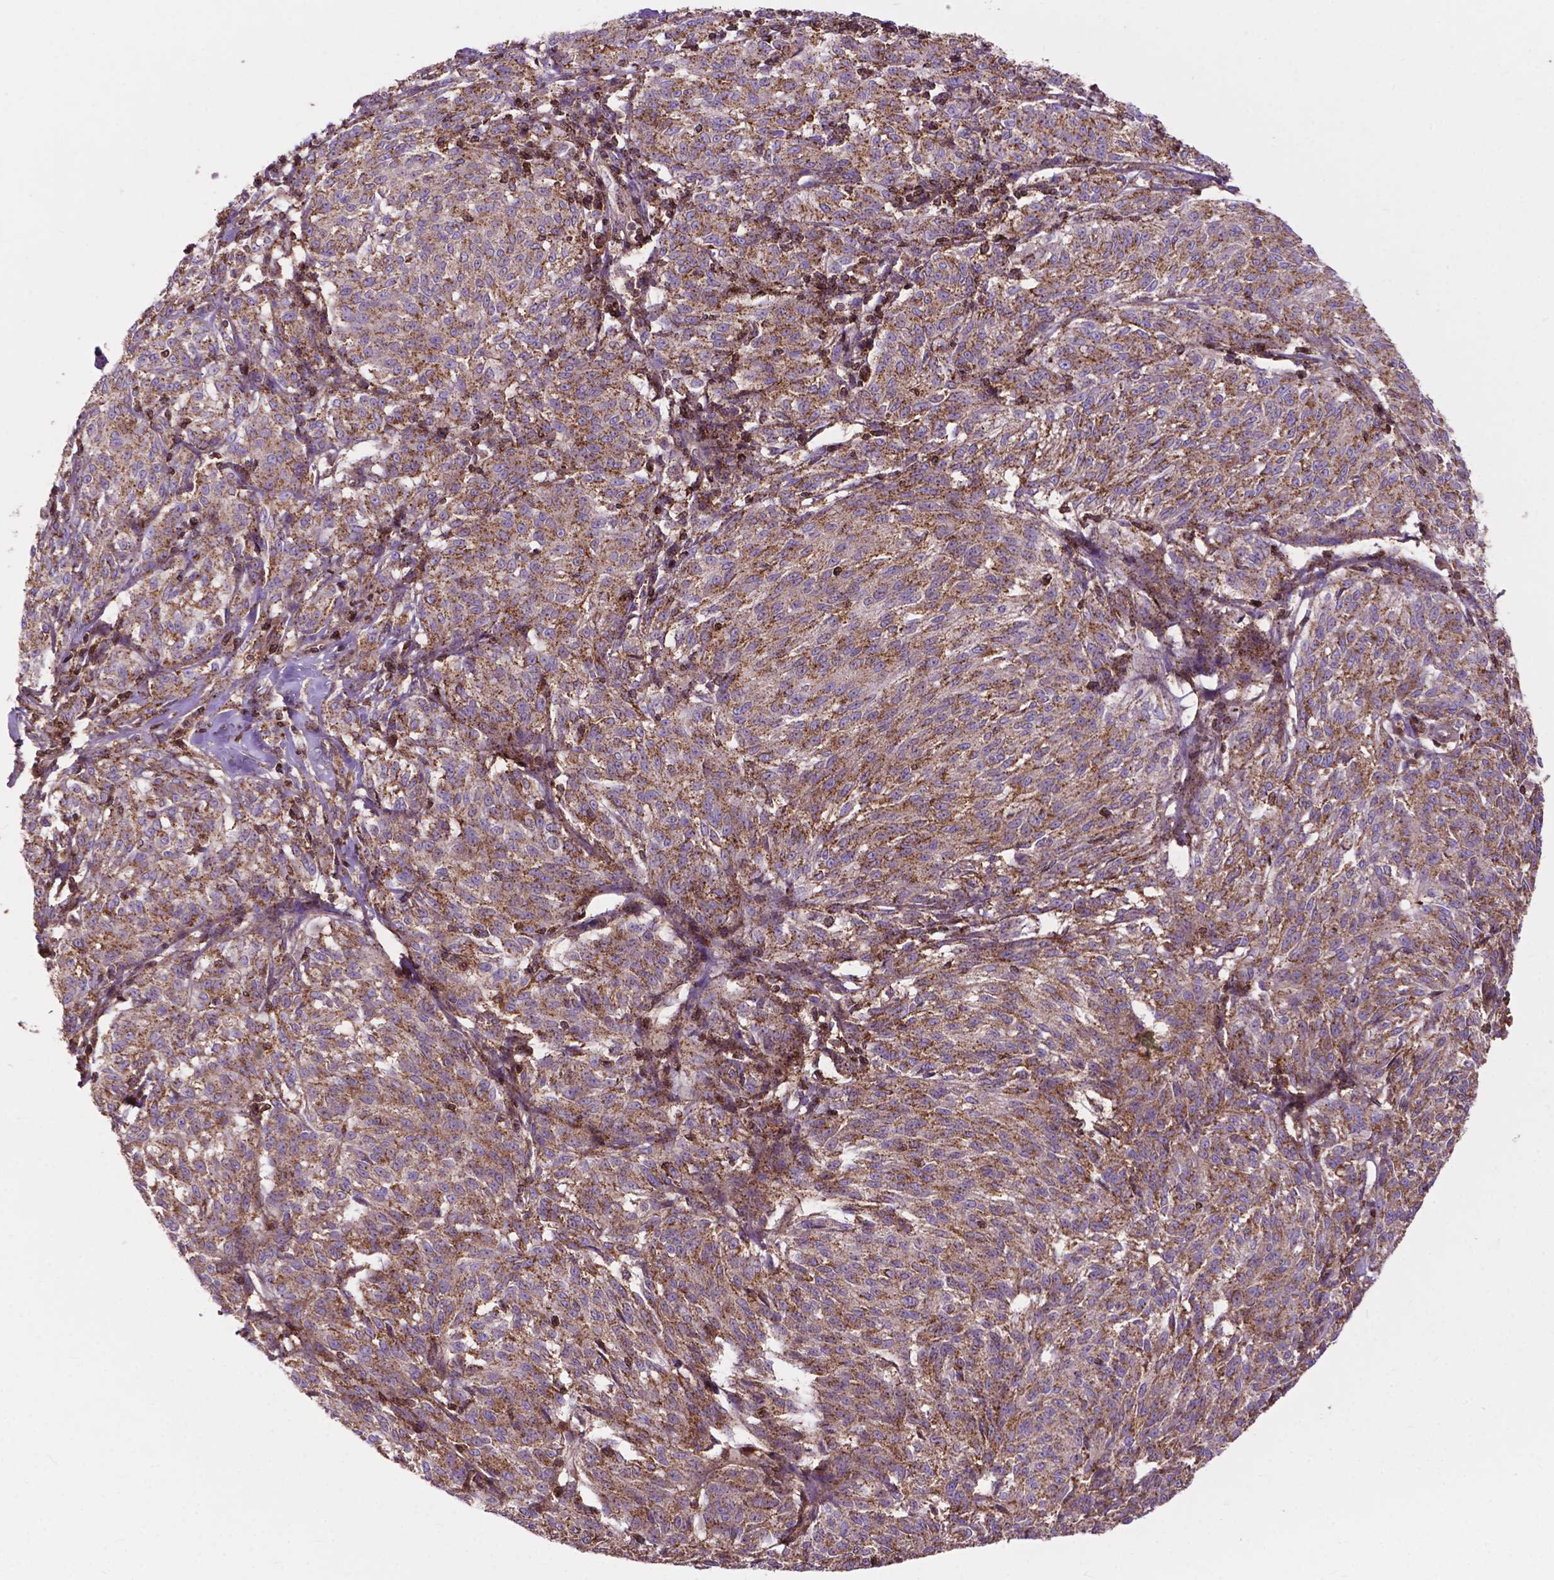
{"staining": {"intensity": "moderate", "quantity": ">75%", "location": "cytoplasmic/membranous"}, "tissue": "melanoma", "cell_type": "Tumor cells", "image_type": "cancer", "snomed": [{"axis": "morphology", "description": "Malignant melanoma, NOS"}, {"axis": "topography", "description": "Skin"}], "caption": "This photomicrograph displays immunohistochemistry staining of malignant melanoma, with medium moderate cytoplasmic/membranous expression in about >75% of tumor cells.", "gene": "CHMP4A", "patient": {"sex": "female", "age": 72}}